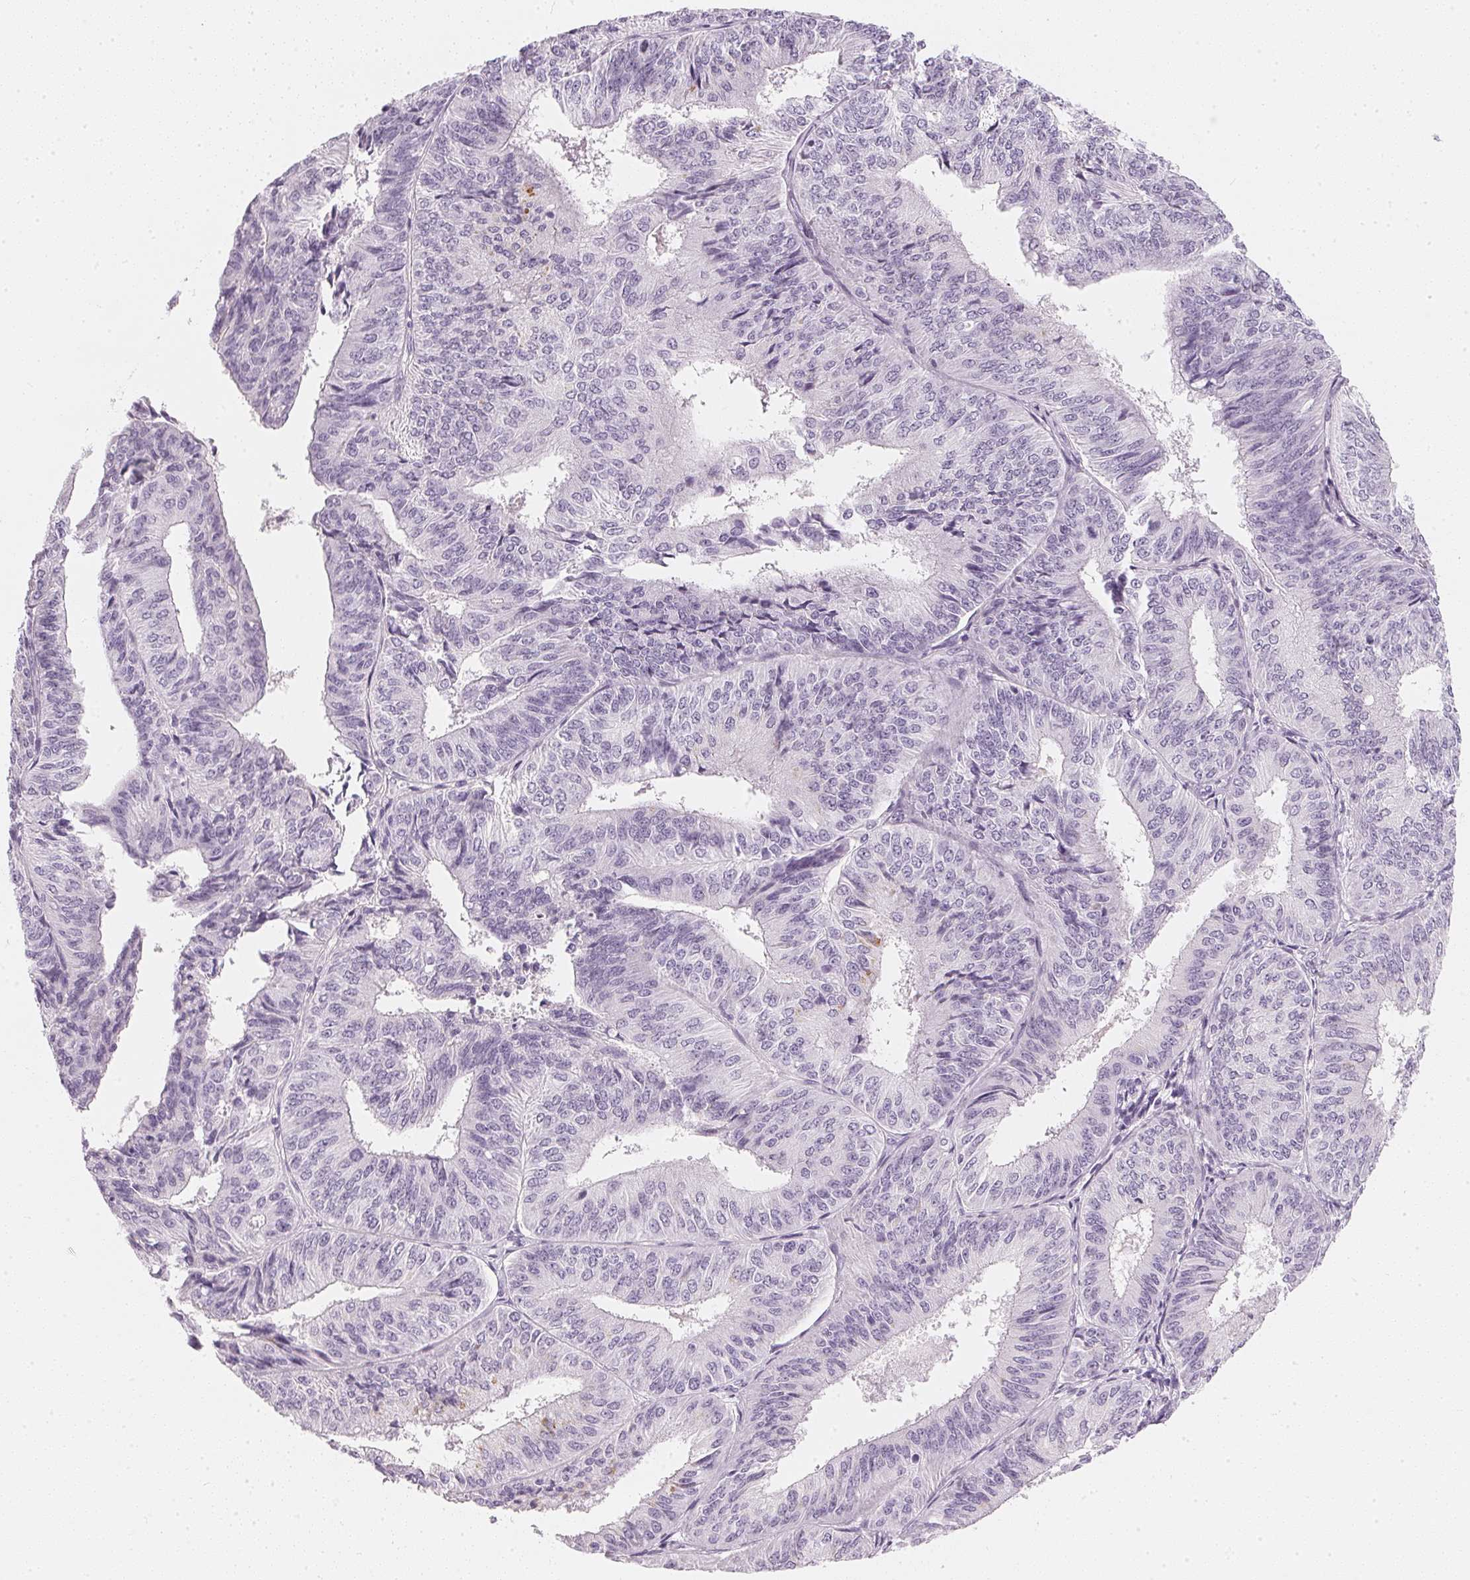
{"staining": {"intensity": "negative", "quantity": "none", "location": "none"}, "tissue": "endometrial cancer", "cell_type": "Tumor cells", "image_type": "cancer", "snomed": [{"axis": "morphology", "description": "Adenocarcinoma, NOS"}, {"axis": "topography", "description": "Endometrium"}], "caption": "High magnification brightfield microscopy of adenocarcinoma (endometrial) stained with DAB (brown) and counterstained with hematoxylin (blue): tumor cells show no significant expression.", "gene": "CHST4", "patient": {"sex": "female", "age": 58}}